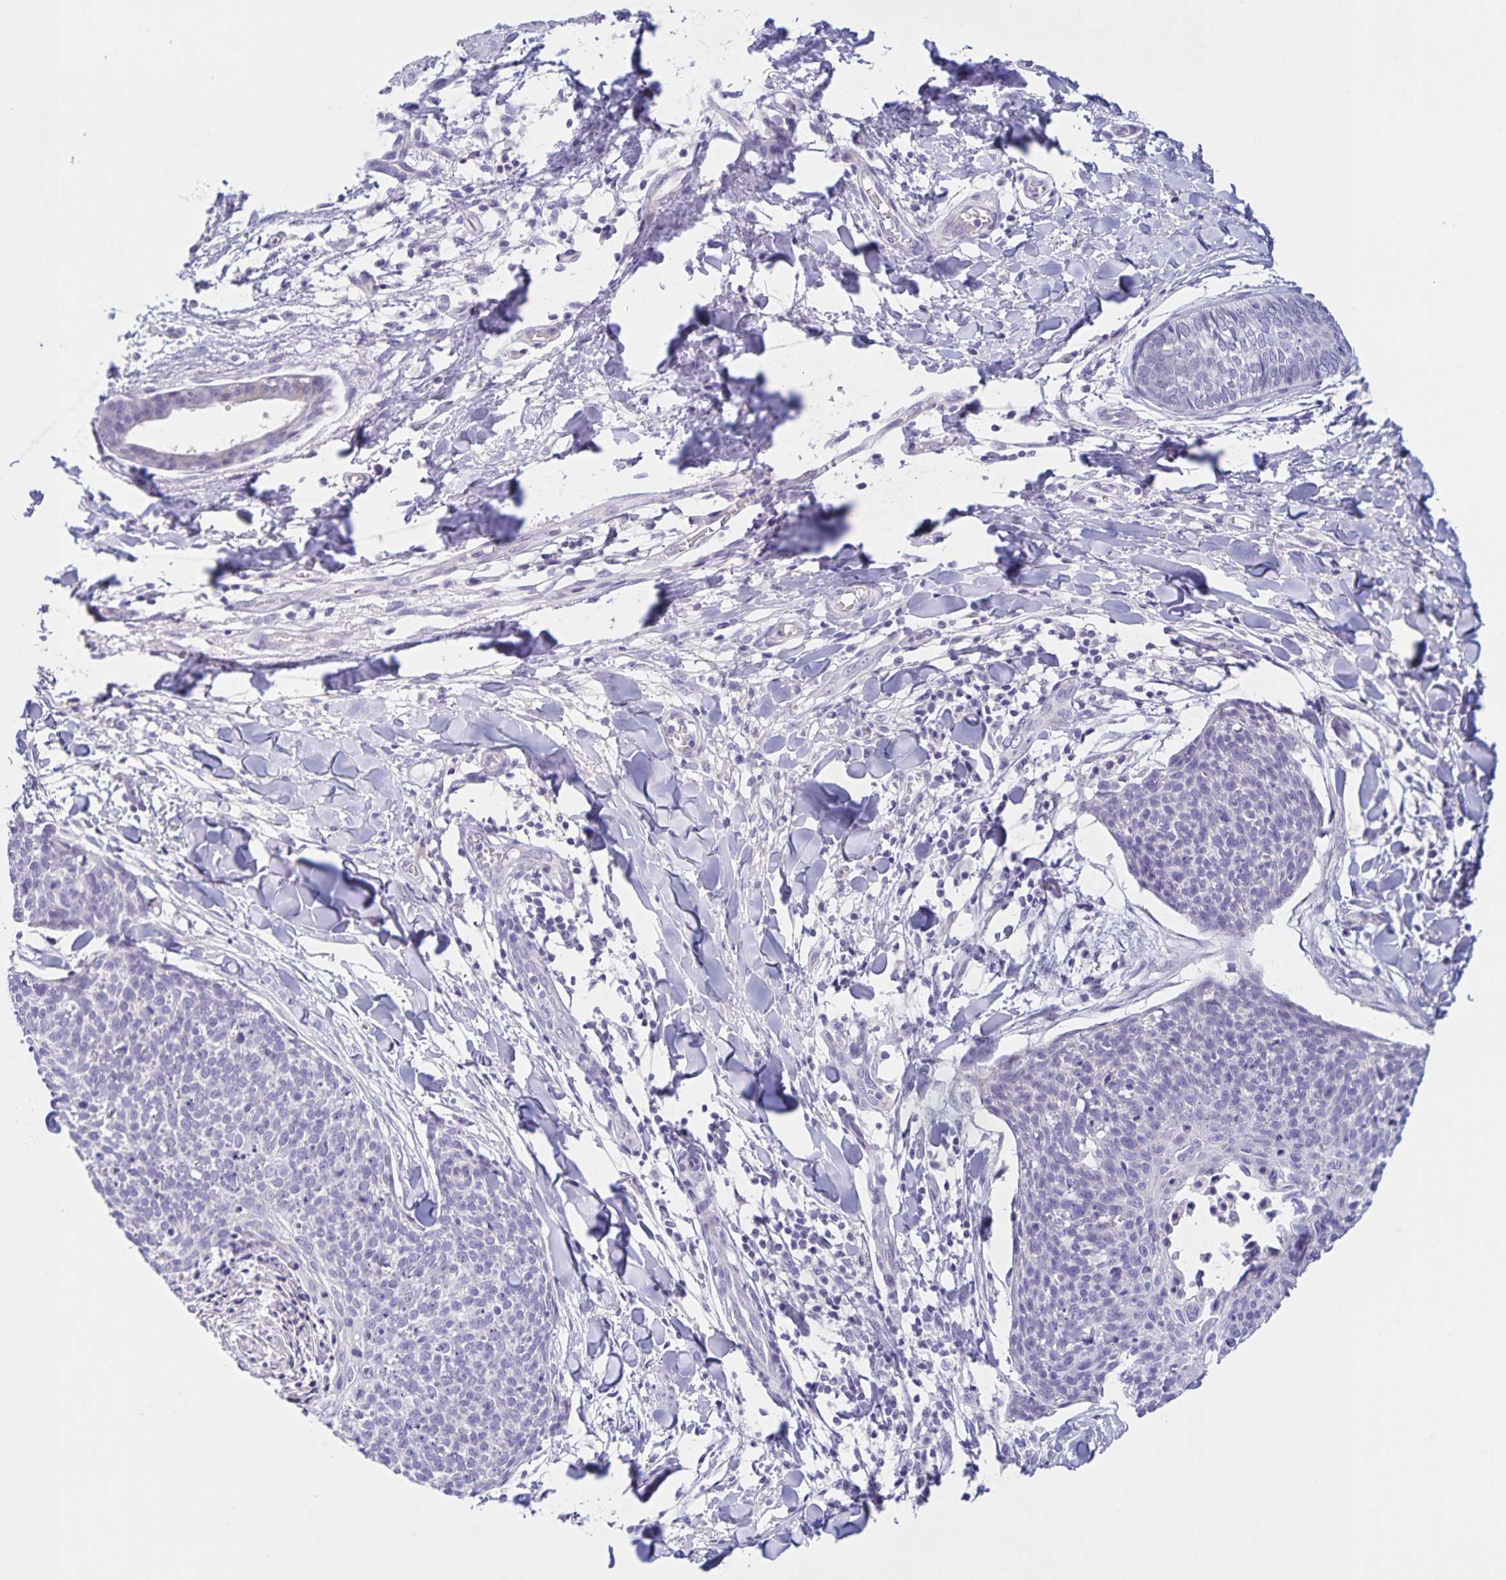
{"staining": {"intensity": "negative", "quantity": "none", "location": "none"}, "tissue": "skin cancer", "cell_type": "Tumor cells", "image_type": "cancer", "snomed": [{"axis": "morphology", "description": "Squamous cell carcinoma, NOS"}, {"axis": "topography", "description": "Skin"}, {"axis": "topography", "description": "Vulva"}], "caption": "High magnification brightfield microscopy of skin squamous cell carcinoma stained with DAB (brown) and counterstained with hematoxylin (blue): tumor cells show no significant expression.", "gene": "DMGDH", "patient": {"sex": "female", "age": 75}}